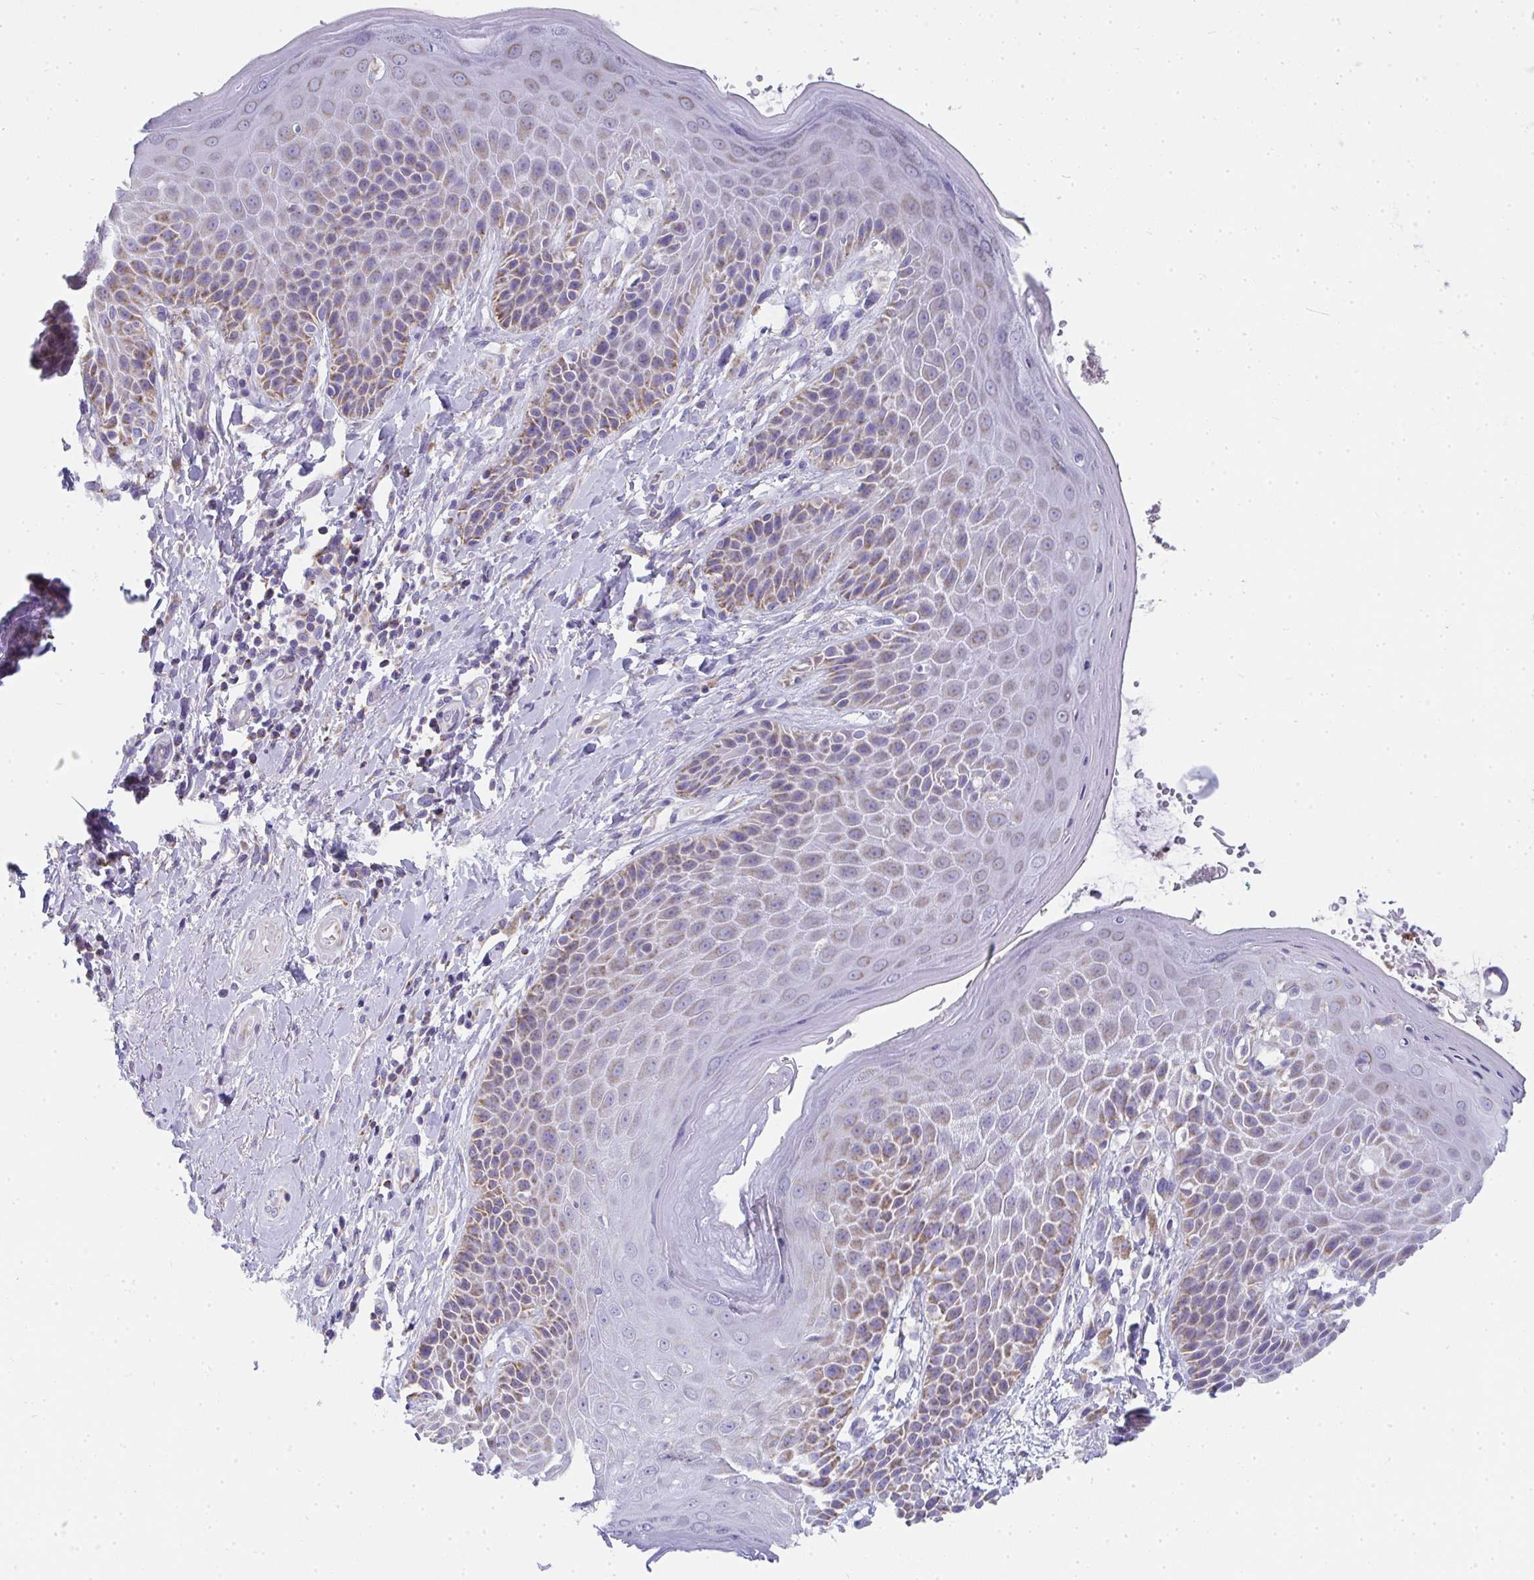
{"staining": {"intensity": "moderate", "quantity": "25%-75%", "location": "cytoplasmic/membranous"}, "tissue": "skin", "cell_type": "Epidermal cells", "image_type": "normal", "snomed": [{"axis": "morphology", "description": "Normal tissue, NOS"}, {"axis": "topography", "description": "Anal"}, {"axis": "topography", "description": "Peripheral nerve tissue"}], "caption": "Immunohistochemistry (DAB (3,3'-diaminobenzidine)) staining of normal skin exhibits moderate cytoplasmic/membranous protein expression in approximately 25%-75% of epidermal cells. (brown staining indicates protein expression, while blue staining denotes nuclei).", "gene": "SLC6A1", "patient": {"sex": "male", "age": 51}}